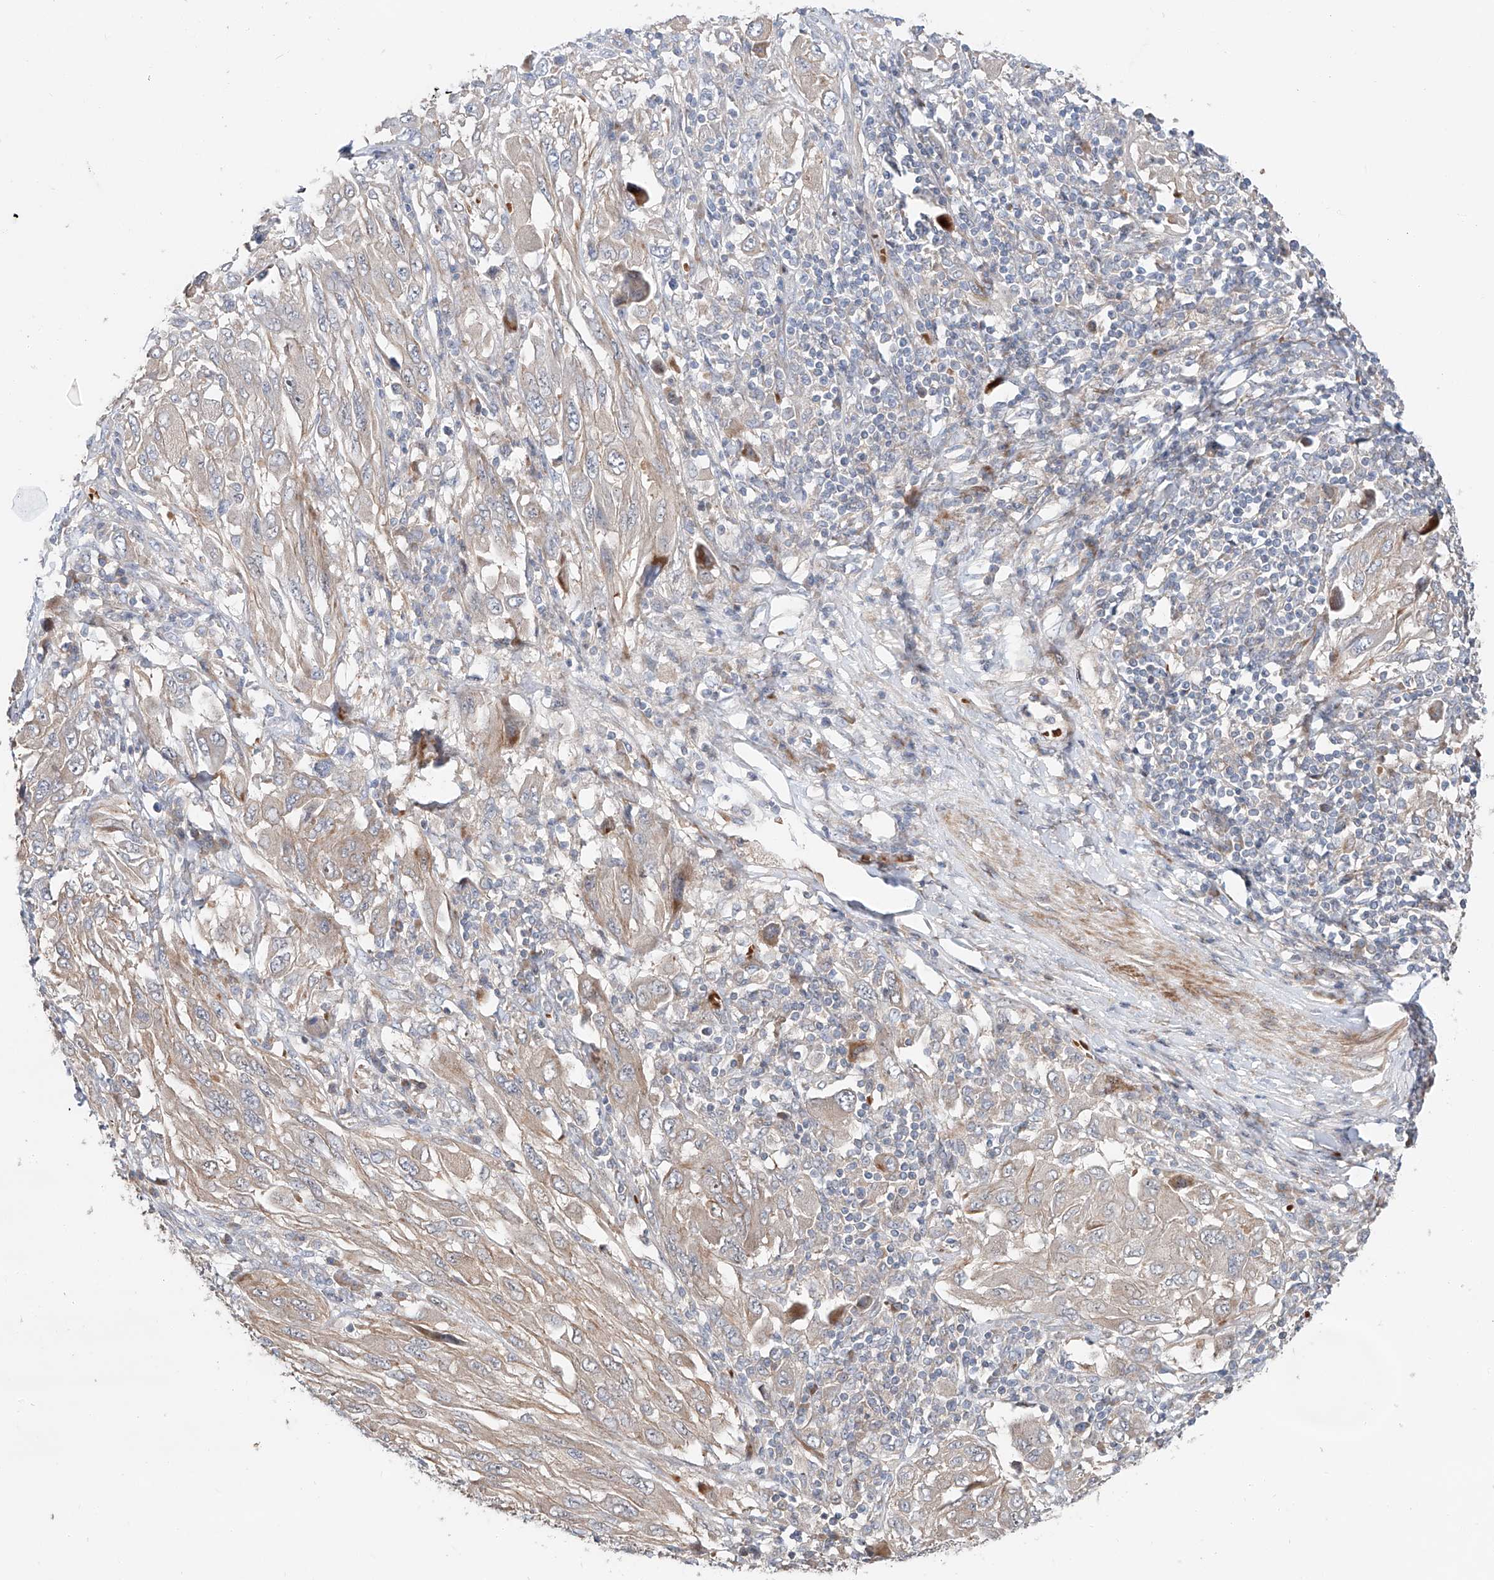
{"staining": {"intensity": "weak", "quantity": "<25%", "location": "cytoplasmic/membranous"}, "tissue": "melanoma", "cell_type": "Tumor cells", "image_type": "cancer", "snomed": [{"axis": "morphology", "description": "Malignant melanoma, NOS"}, {"axis": "topography", "description": "Skin"}], "caption": "This micrograph is of malignant melanoma stained with IHC to label a protein in brown with the nuclei are counter-stained blue. There is no staining in tumor cells.", "gene": "USF3", "patient": {"sex": "female", "age": 91}}